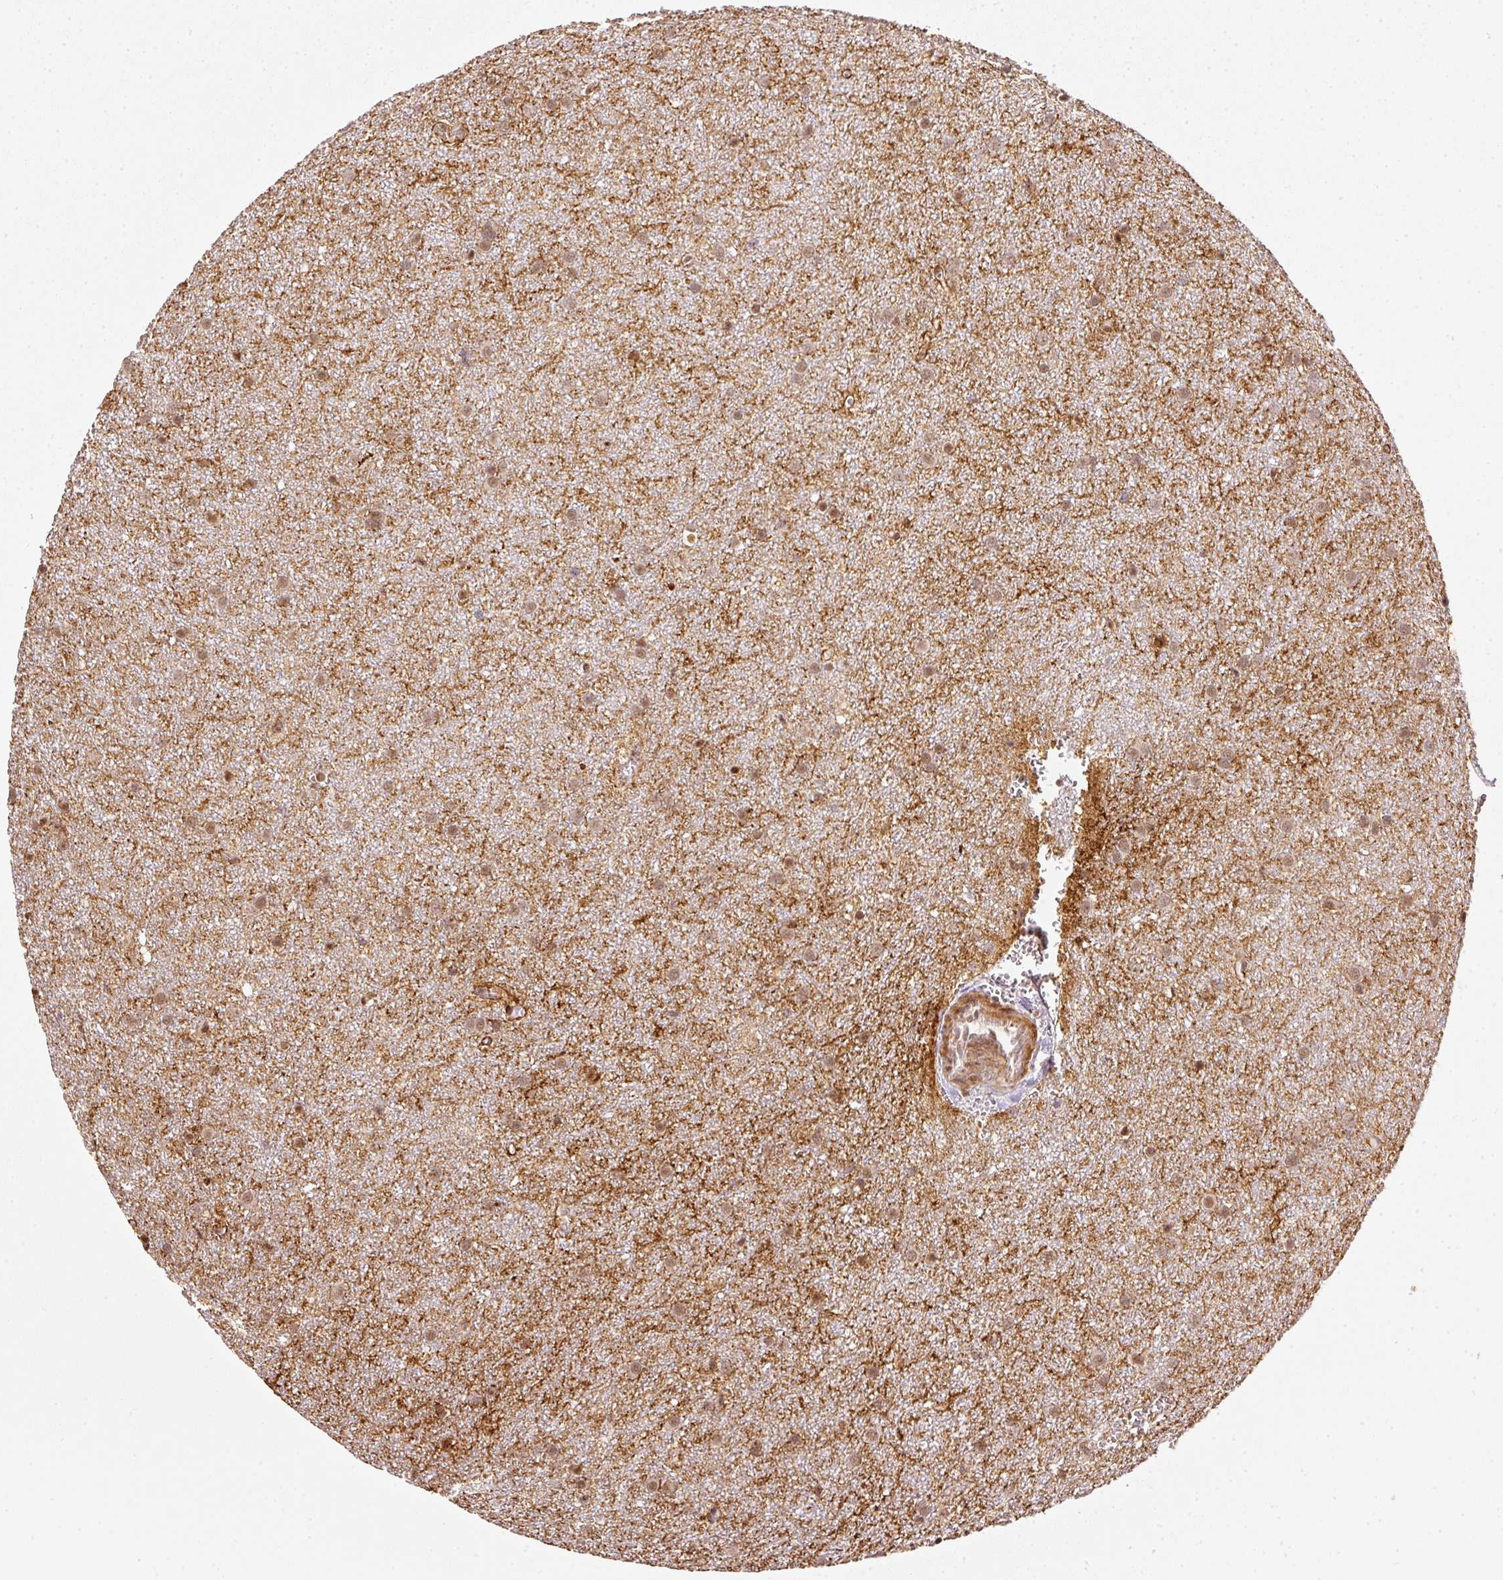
{"staining": {"intensity": "moderate", "quantity": "25%-75%", "location": "nuclear"}, "tissue": "glioma", "cell_type": "Tumor cells", "image_type": "cancer", "snomed": [{"axis": "morphology", "description": "Glioma, malignant, Low grade"}, {"axis": "topography", "description": "Cerebellum"}], "caption": "Tumor cells reveal medium levels of moderate nuclear positivity in about 25%-75% of cells in glioma. (brown staining indicates protein expression, while blue staining denotes nuclei).", "gene": "THOC6", "patient": {"sex": "female", "age": 5}}